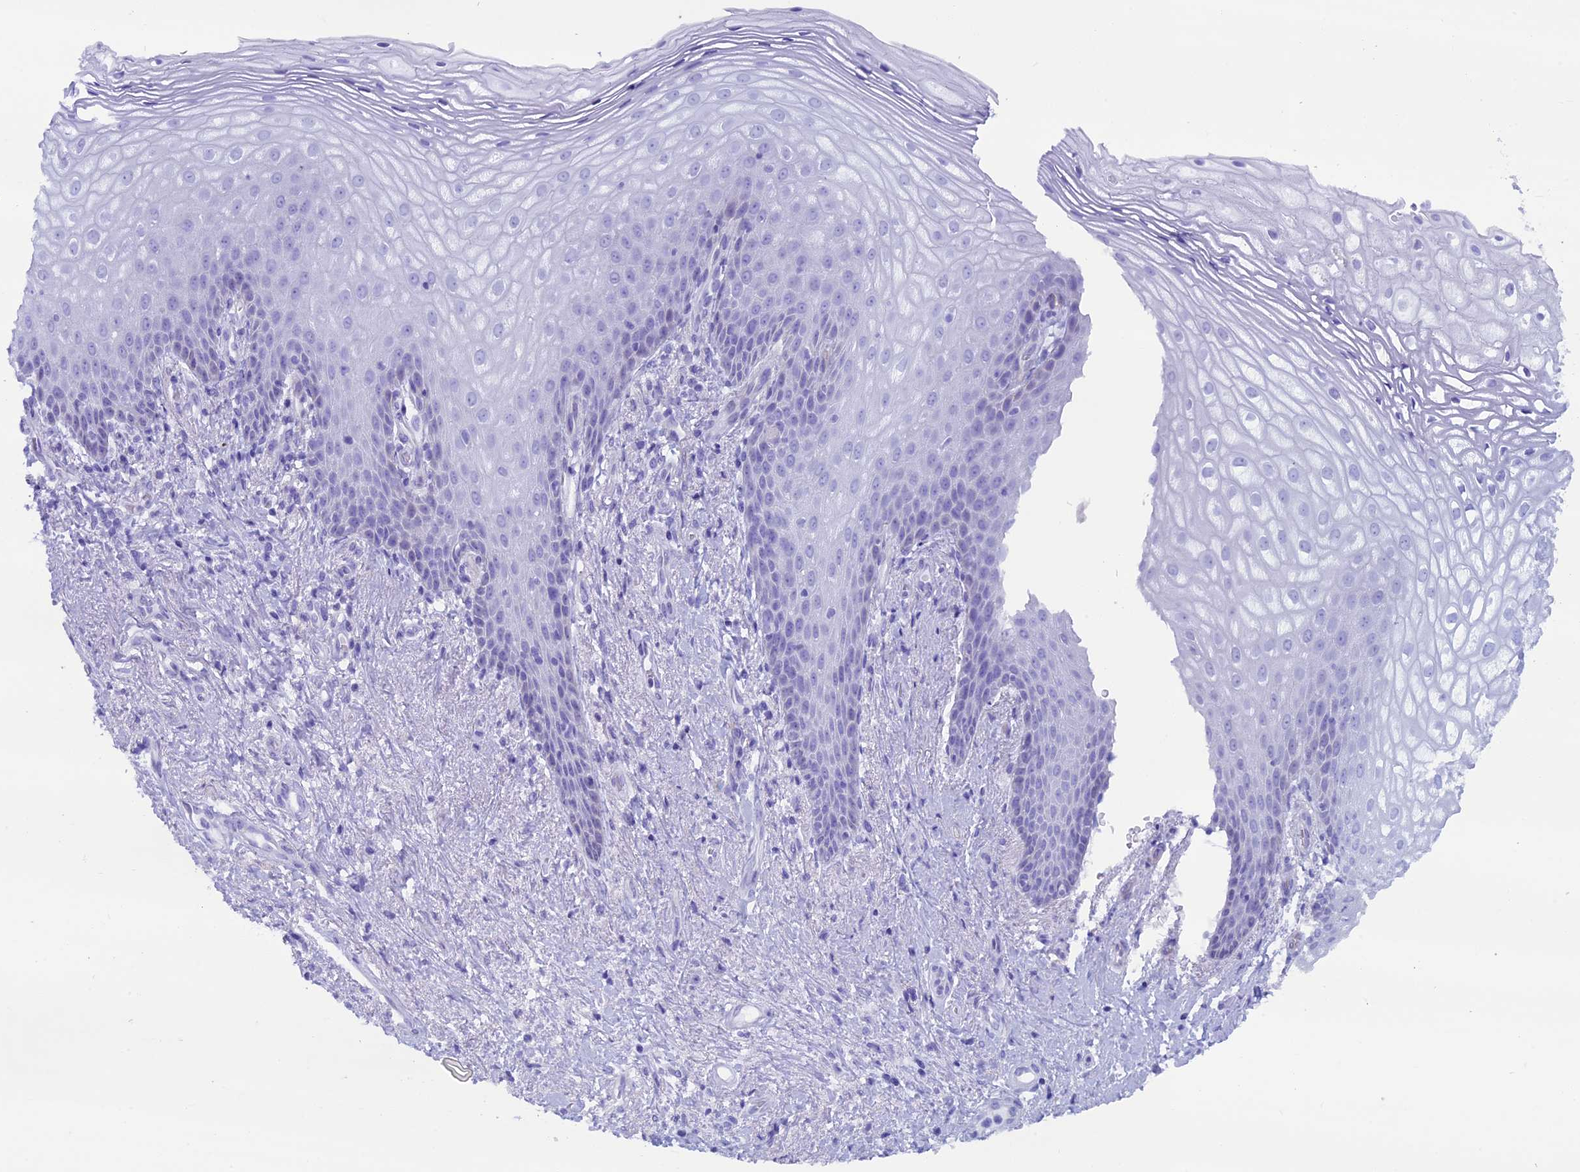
{"staining": {"intensity": "negative", "quantity": "none", "location": "none"}, "tissue": "vagina", "cell_type": "Squamous epithelial cells", "image_type": "normal", "snomed": [{"axis": "morphology", "description": "Normal tissue, NOS"}, {"axis": "topography", "description": "Vagina"}], "caption": "Histopathology image shows no significant protein expression in squamous epithelial cells of benign vagina.", "gene": "FAM169A", "patient": {"sex": "female", "age": 60}}